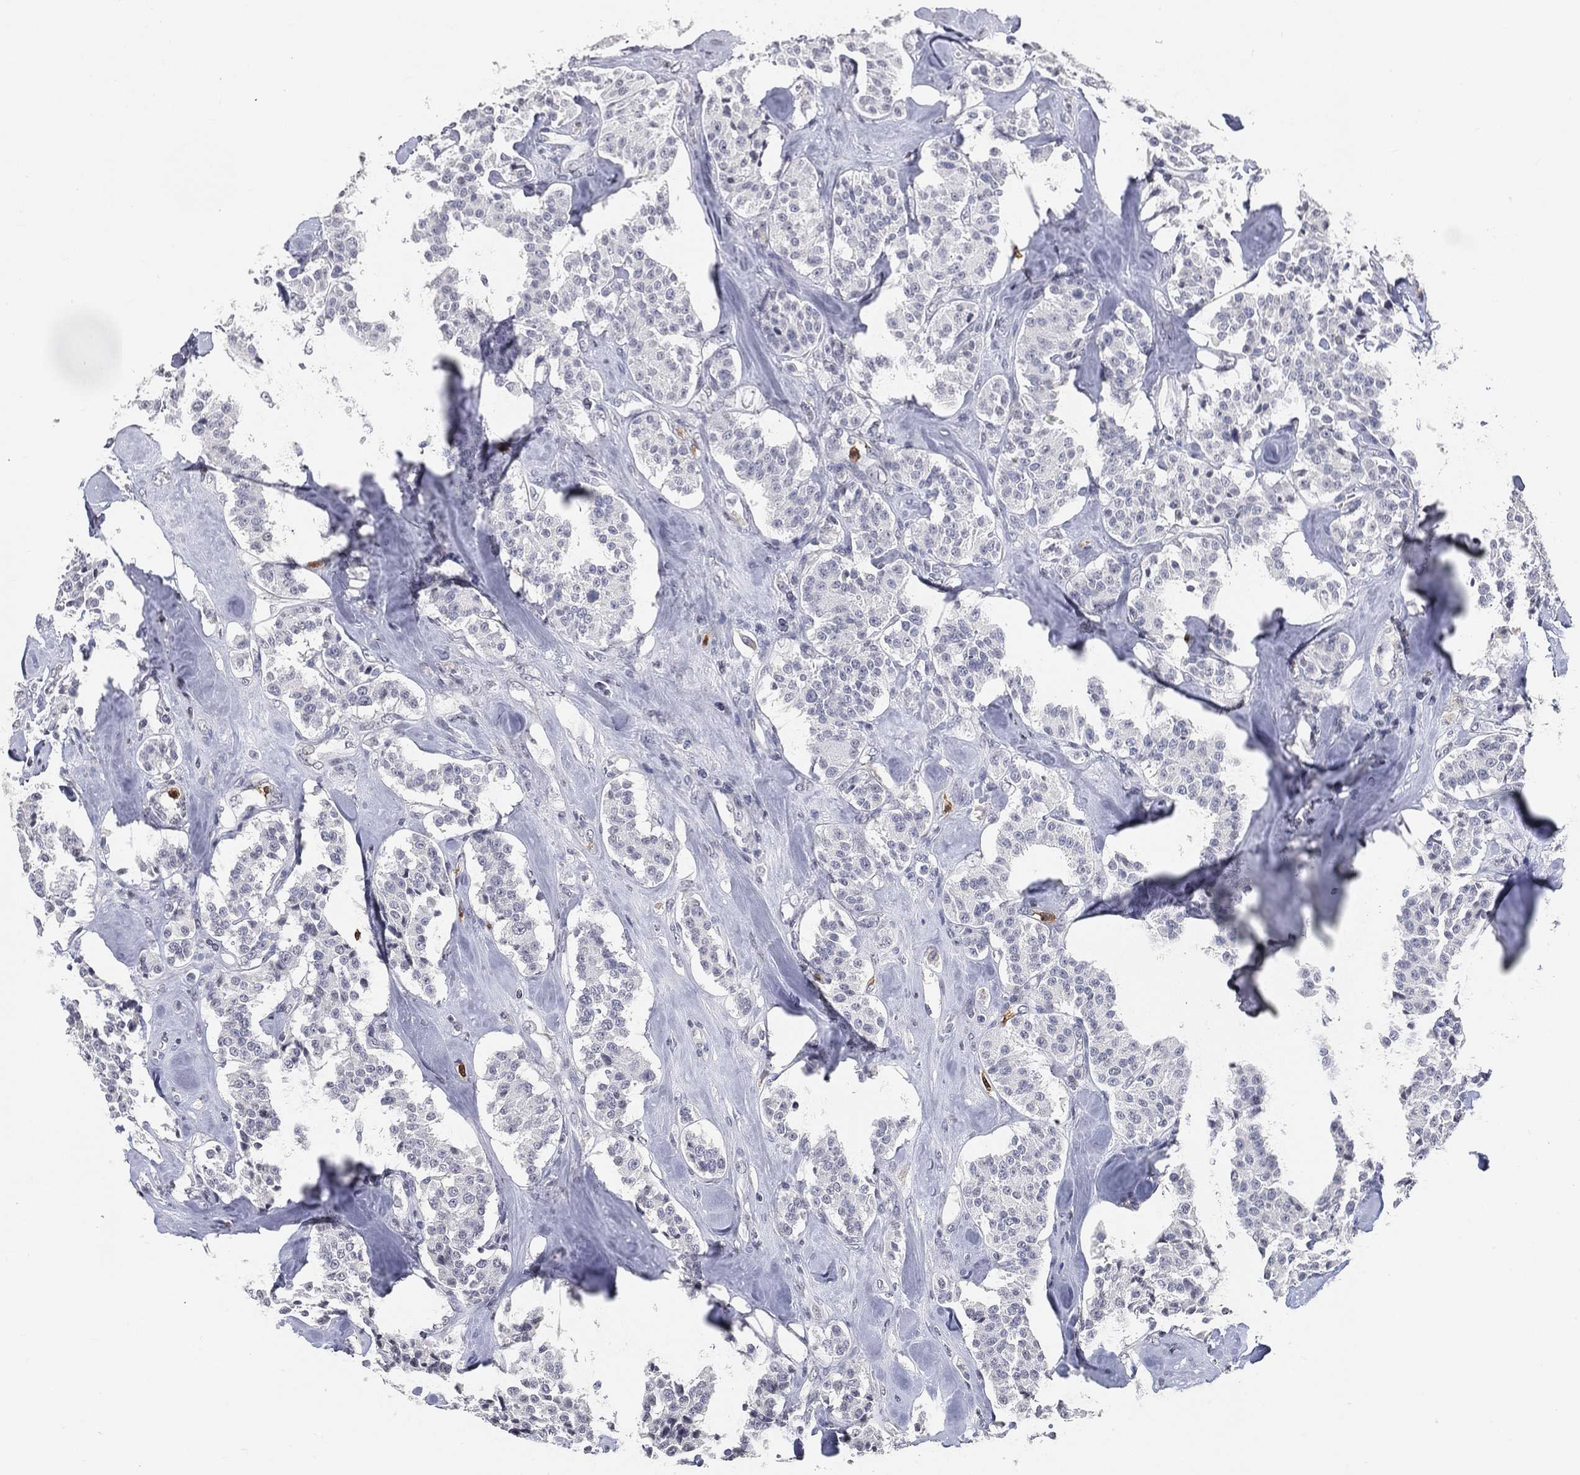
{"staining": {"intensity": "negative", "quantity": "none", "location": "none"}, "tissue": "carcinoid", "cell_type": "Tumor cells", "image_type": "cancer", "snomed": [{"axis": "morphology", "description": "Carcinoid, malignant, NOS"}, {"axis": "topography", "description": "Pancreas"}], "caption": "Image shows no significant protein staining in tumor cells of malignant carcinoid.", "gene": "ARG1", "patient": {"sex": "male", "age": 41}}